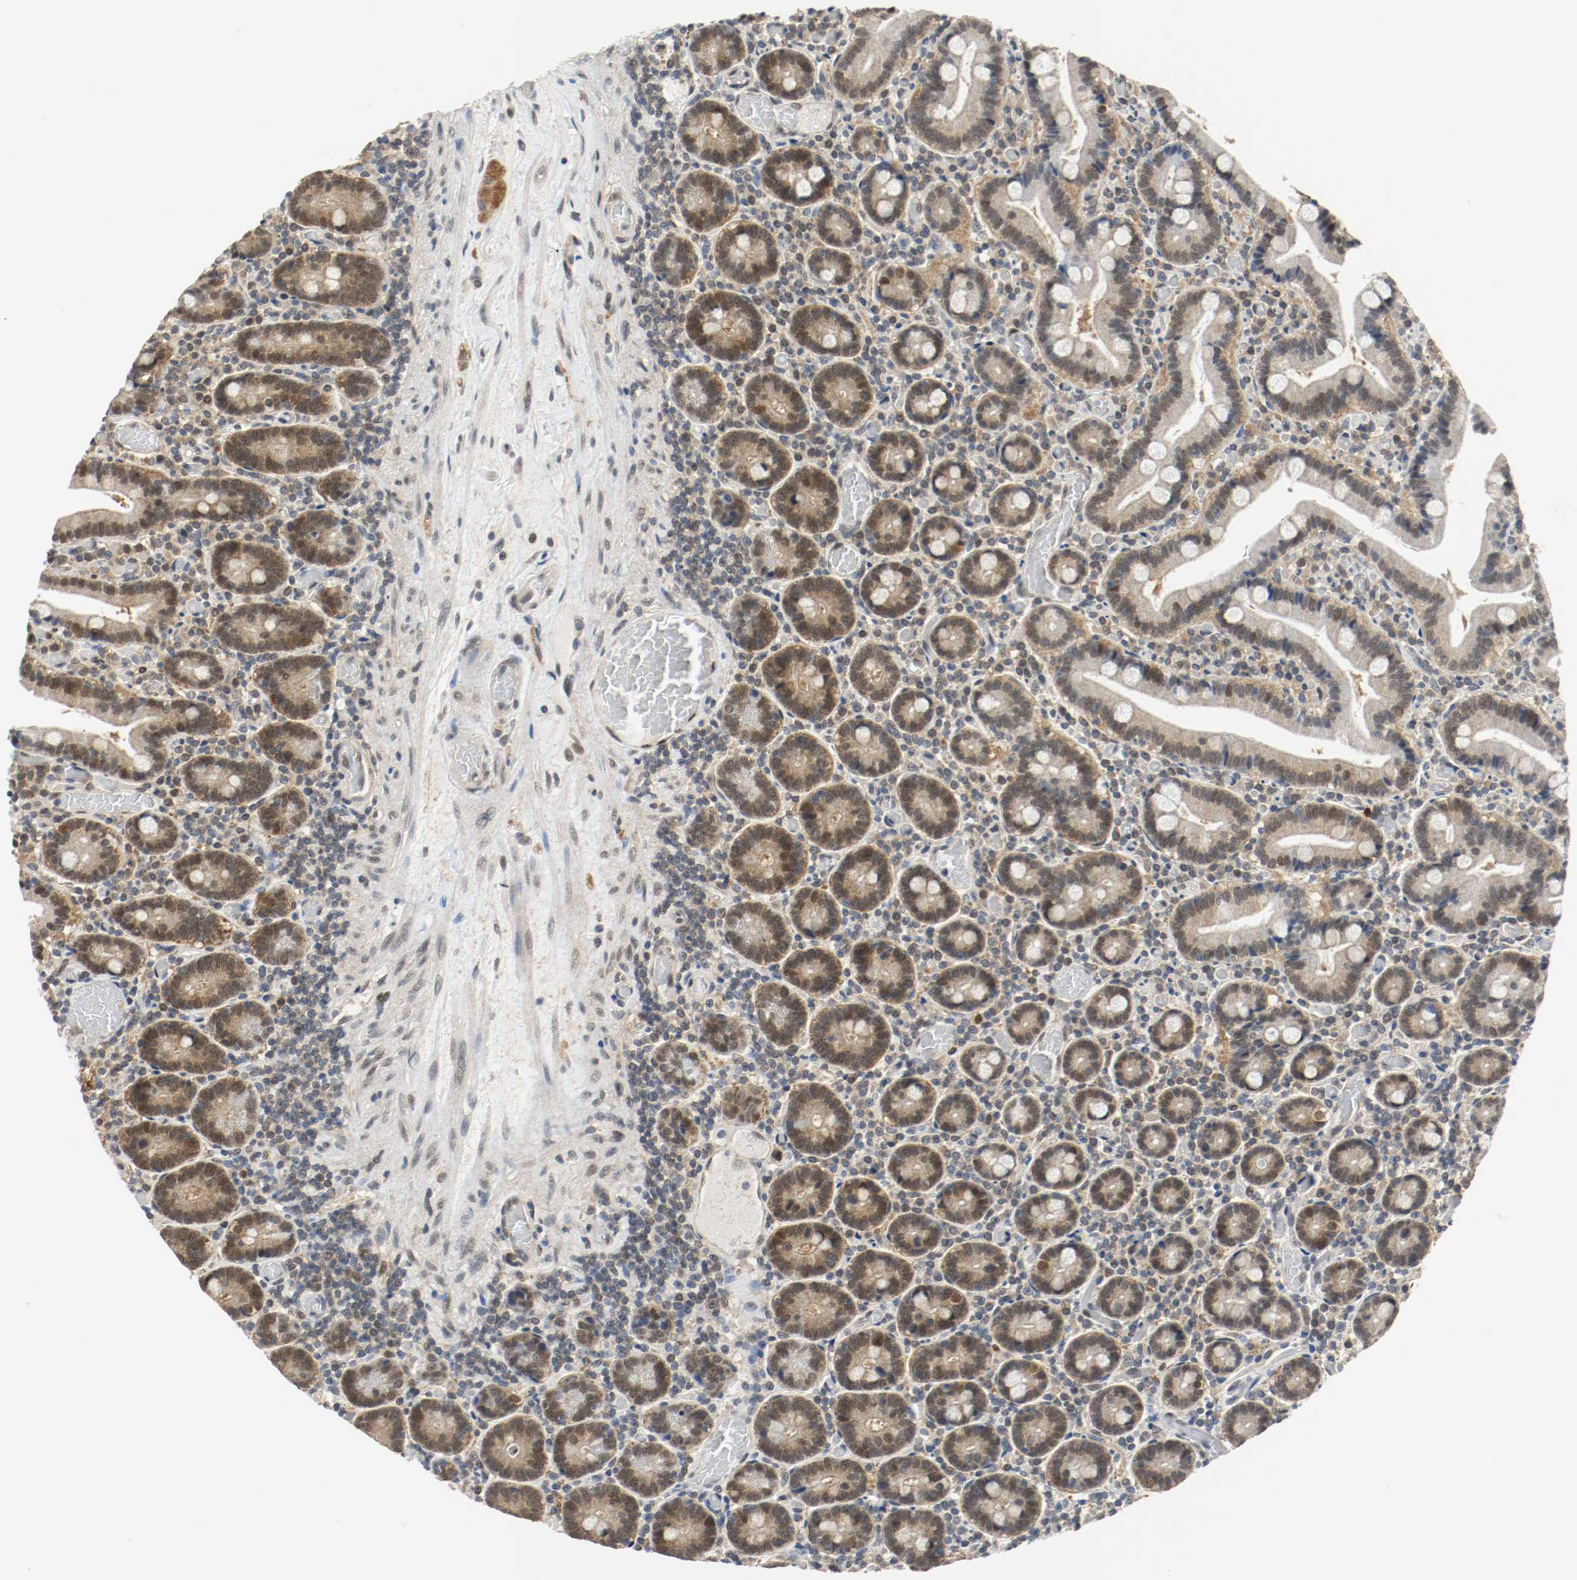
{"staining": {"intensity": "moderate", "quantity": ">75%", "location": "cytoplasmic/membranous,nuclear"}, "tissue": "duodenum", "cell_type": "Glandular cells", "image_type": "normal", "snomed": [{"axis": "morphology", "description": "Normal tissue, NOS"}, {"axis": "topography", "description": "Duodenum"}], "caption": "Immunohistochemical staining of unremarkable human duodenum displays >75% levels of moderate cytoplasmic/membranous,nuclear protein staining in approximately >75% of glandular cells.", "gene": "PPME1", "patient": {"sex": "female", "age": 53}}